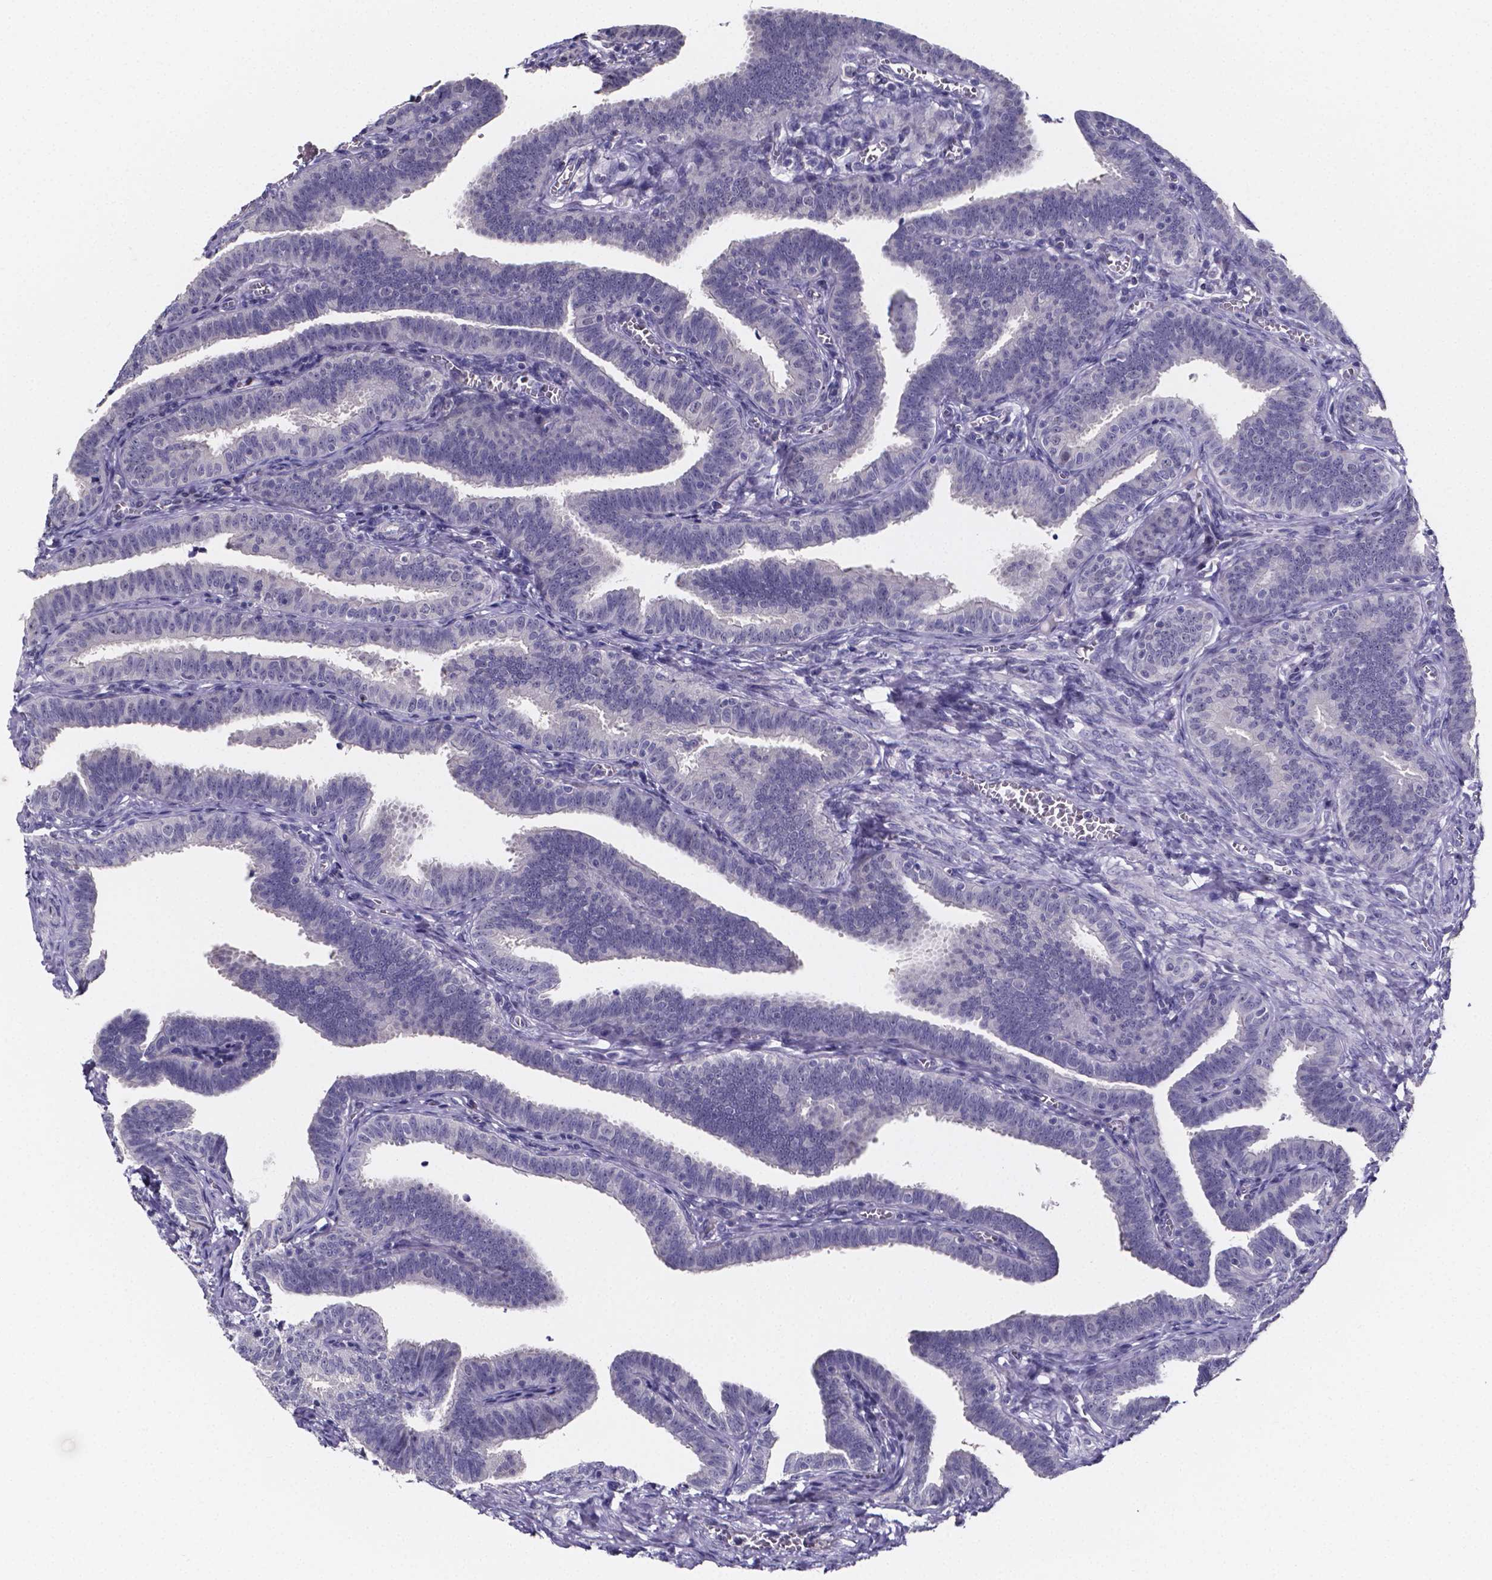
{"staining": {"intensity": "negative", "quantity": "none", "location": "none"}, "tissue": "fallopian tube", "cell_type": "Glandular cells", "image_type": "normal", "snomed": [{"axis": "morphology", "description": "Normal tissue, NOS"}, {"axis": "topography", "description": "Fallopian tube"}], "caption": "Immunohistochemical staining of normal fallopian tube demonstrates no significant staining in glandular cells. (DAB immunohistochemistry, high magnification).", "gene": "IZUMO1", "patient": {"sex": "female", "age": 25}}